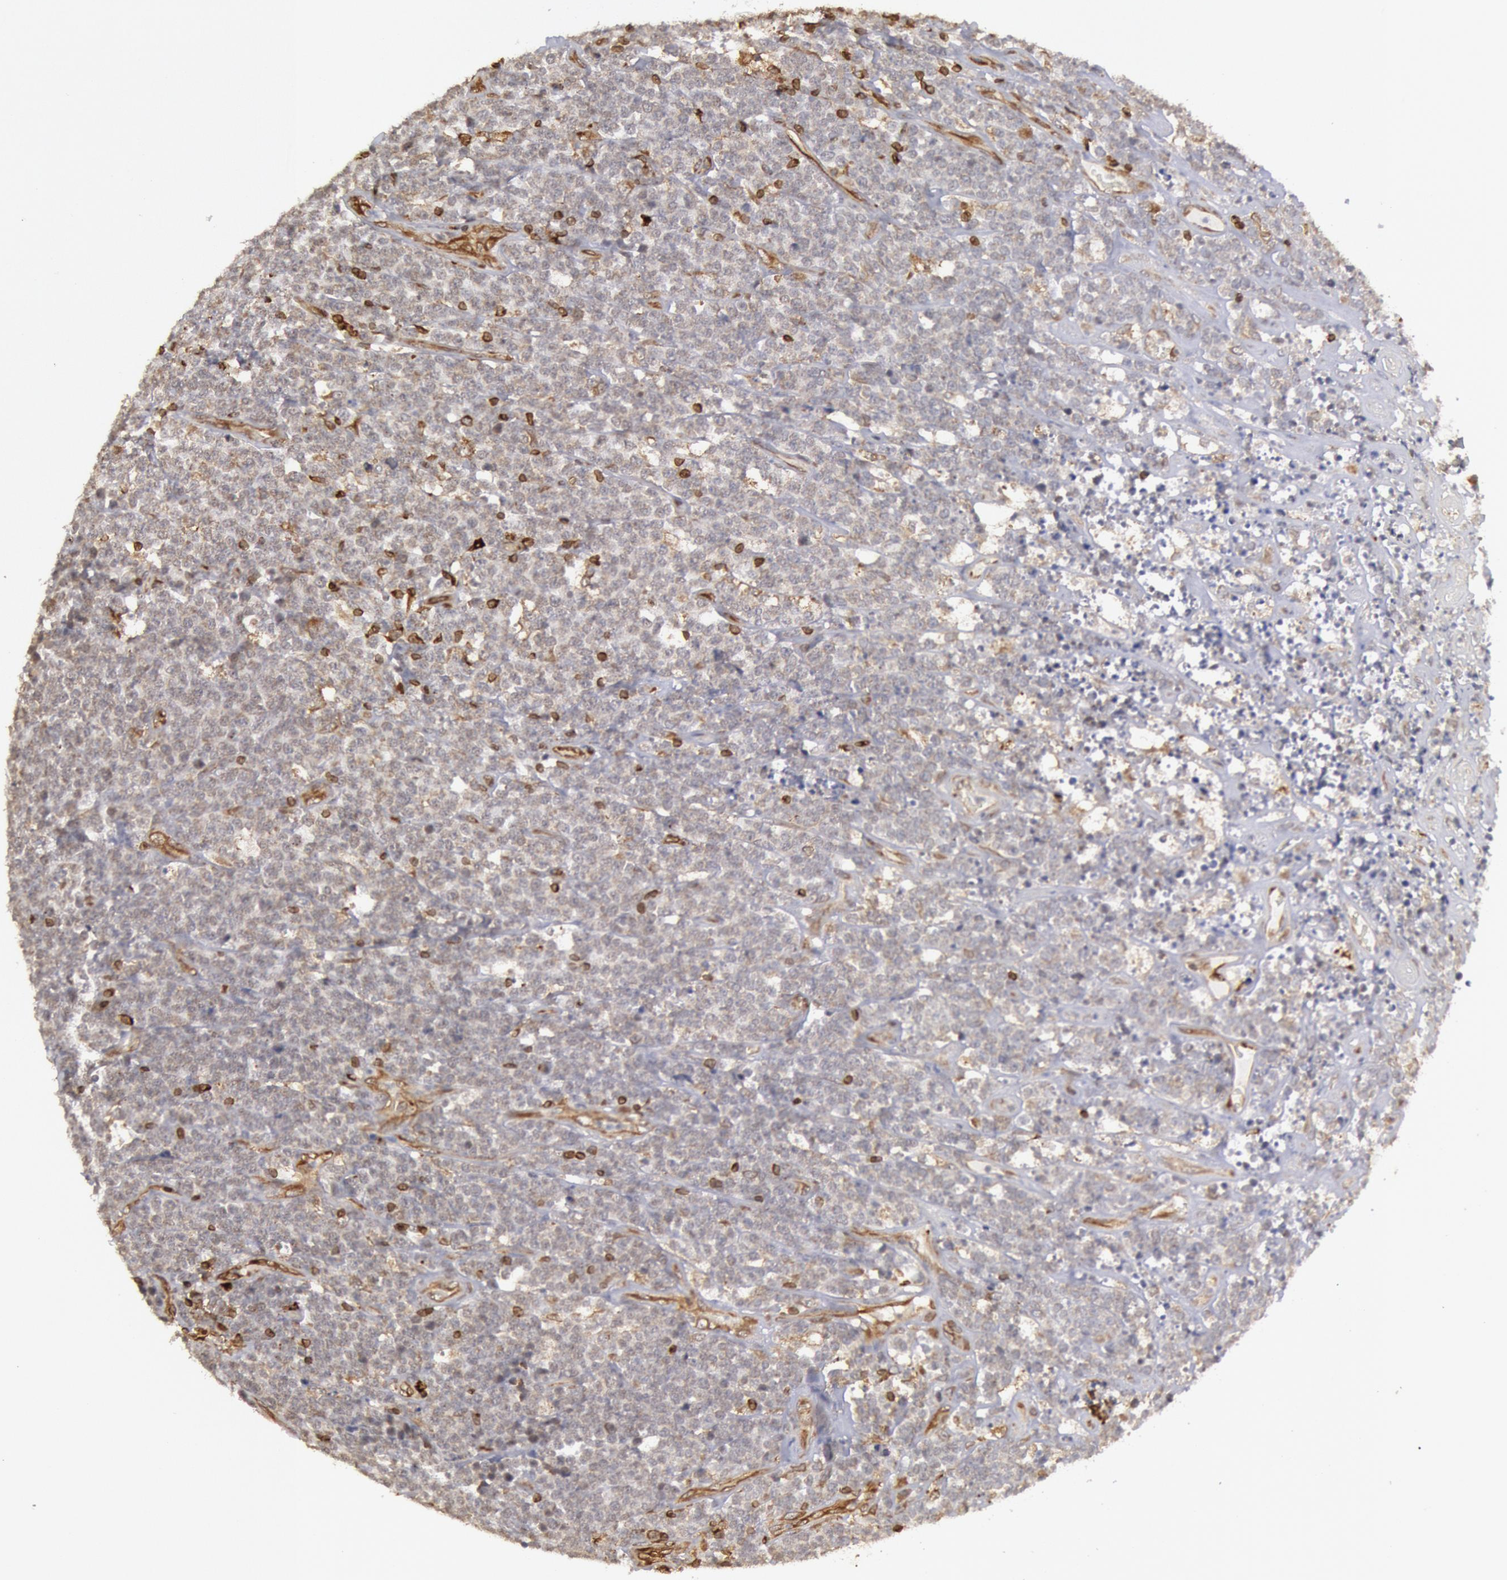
{"staining": {"intensity": "strong", "quantity": "<25%", "location": "cytoplasmic/membranous"}, "tissue": "lymphoma", "cell_type": "Tumor cells", "image_type": "cancer", "snomed": [{"axis": "morphology", "description": "Malignant lymphoma, non-Hodgkin's type, High grade"}, {"axis": "topography", "description": "Small intestine"}, {"axis": "topography", "description": "Colon"}], "caption": "The photomicrograph demonstrates a brown stain indicating the presence of a protein in the cytoplasmic/membranous of tumor cells in lymphoma. Nuclei are stained in blue.", "gene": "TAP2", "patient": {"sex": "male", "age": 8}}